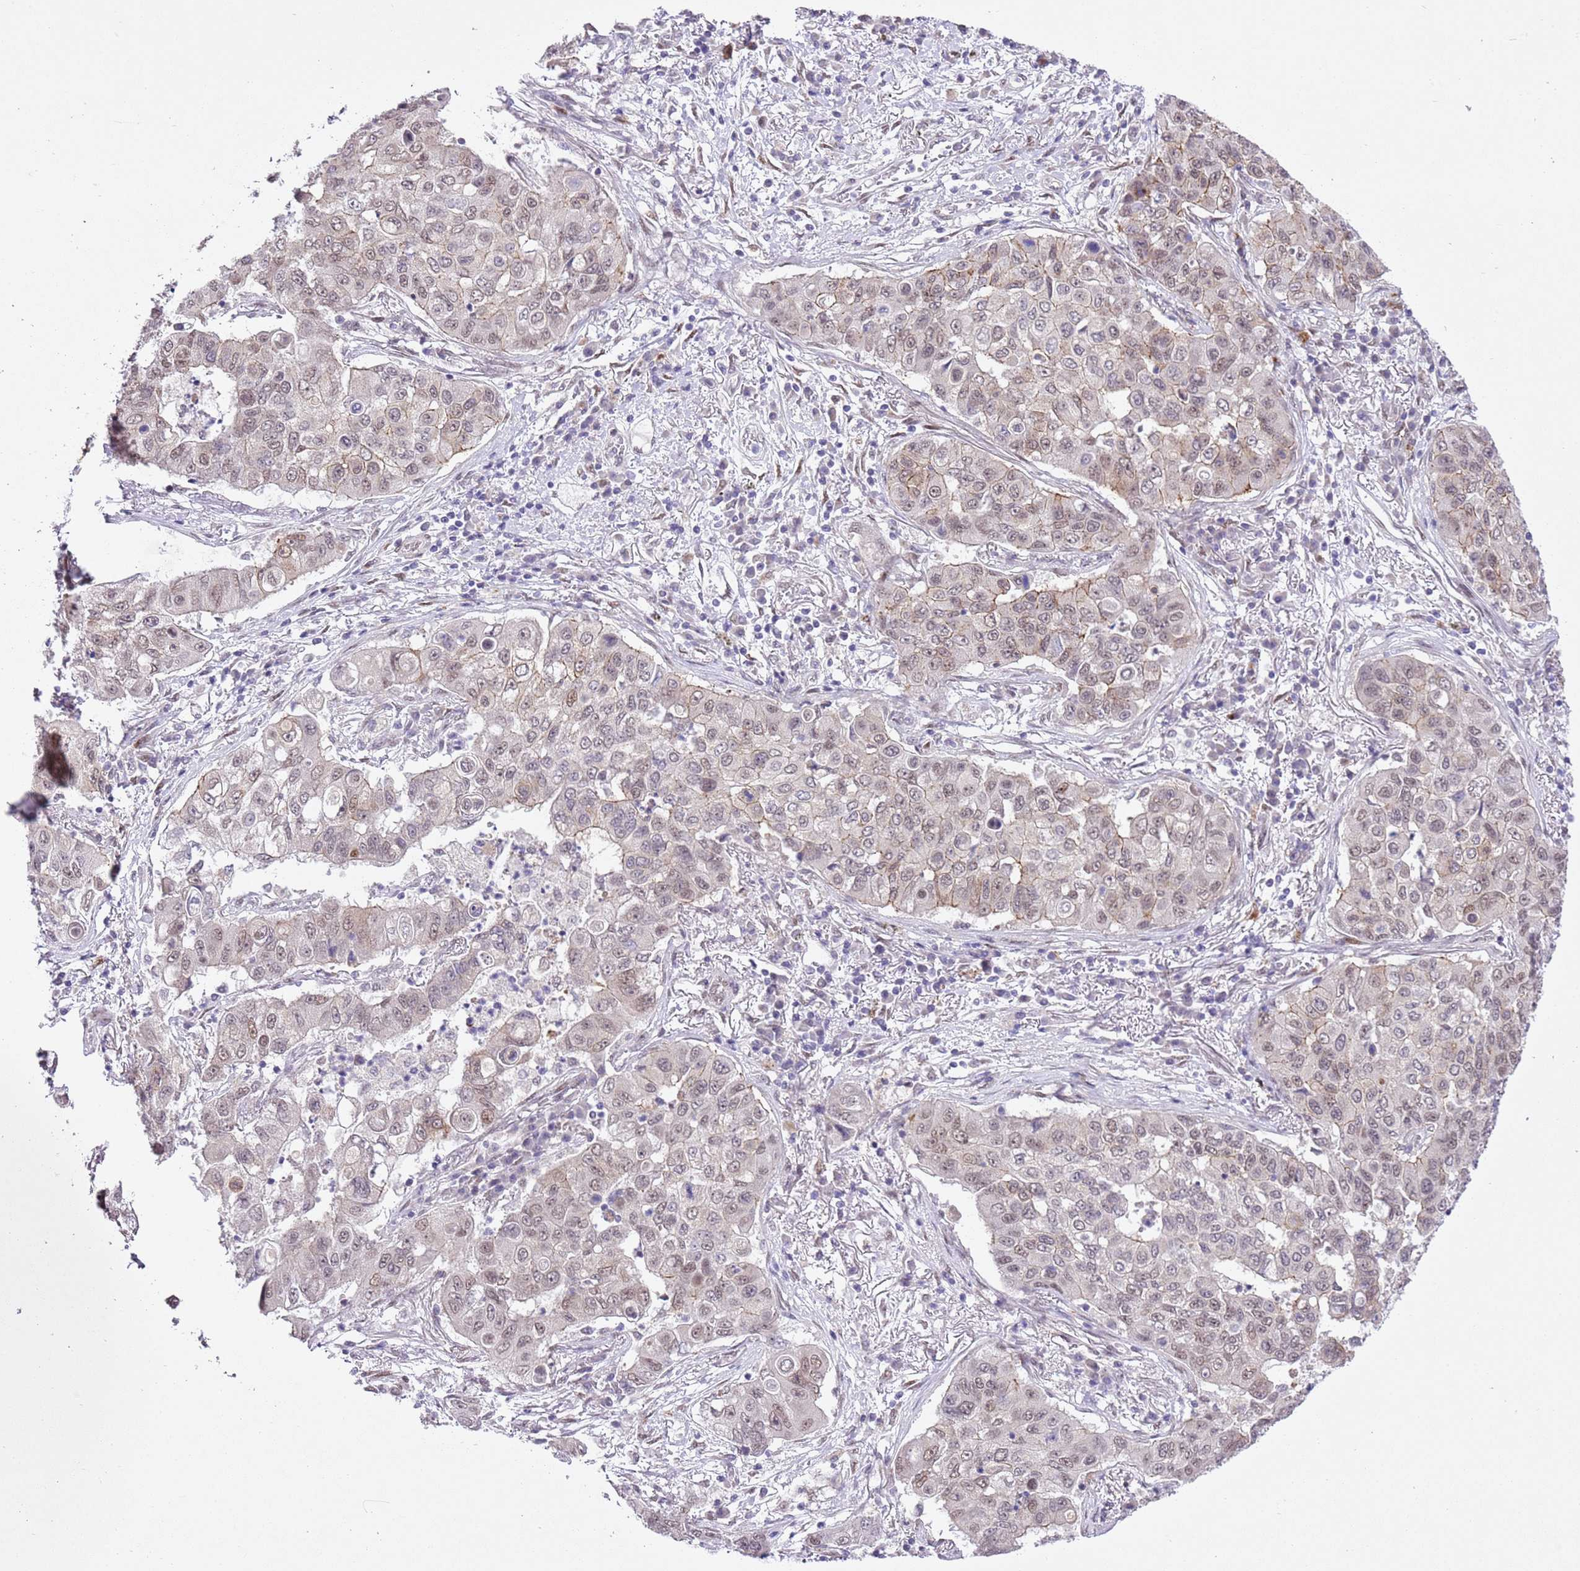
{"staining": {"intensity": "weak", "quantity": "25%-75%", "location": "nuclear"}, "tissue": "lung cancer", "cell_type": "Tumor cells", "image_type": "cancer", "snomed": [{"axis": "morphology", "description": "Squamous cell carcinoma, NOS"}, {"axis": "topography", "description": "Lung"}], "caption": "An image showing weak nuclear expression in approximately 25%-75% of tumor cells in lung cancer, as visualized by brown immunohistochemical staining.", "gene": "NACC2", "patient": {"sex": "male", "age": 74}}